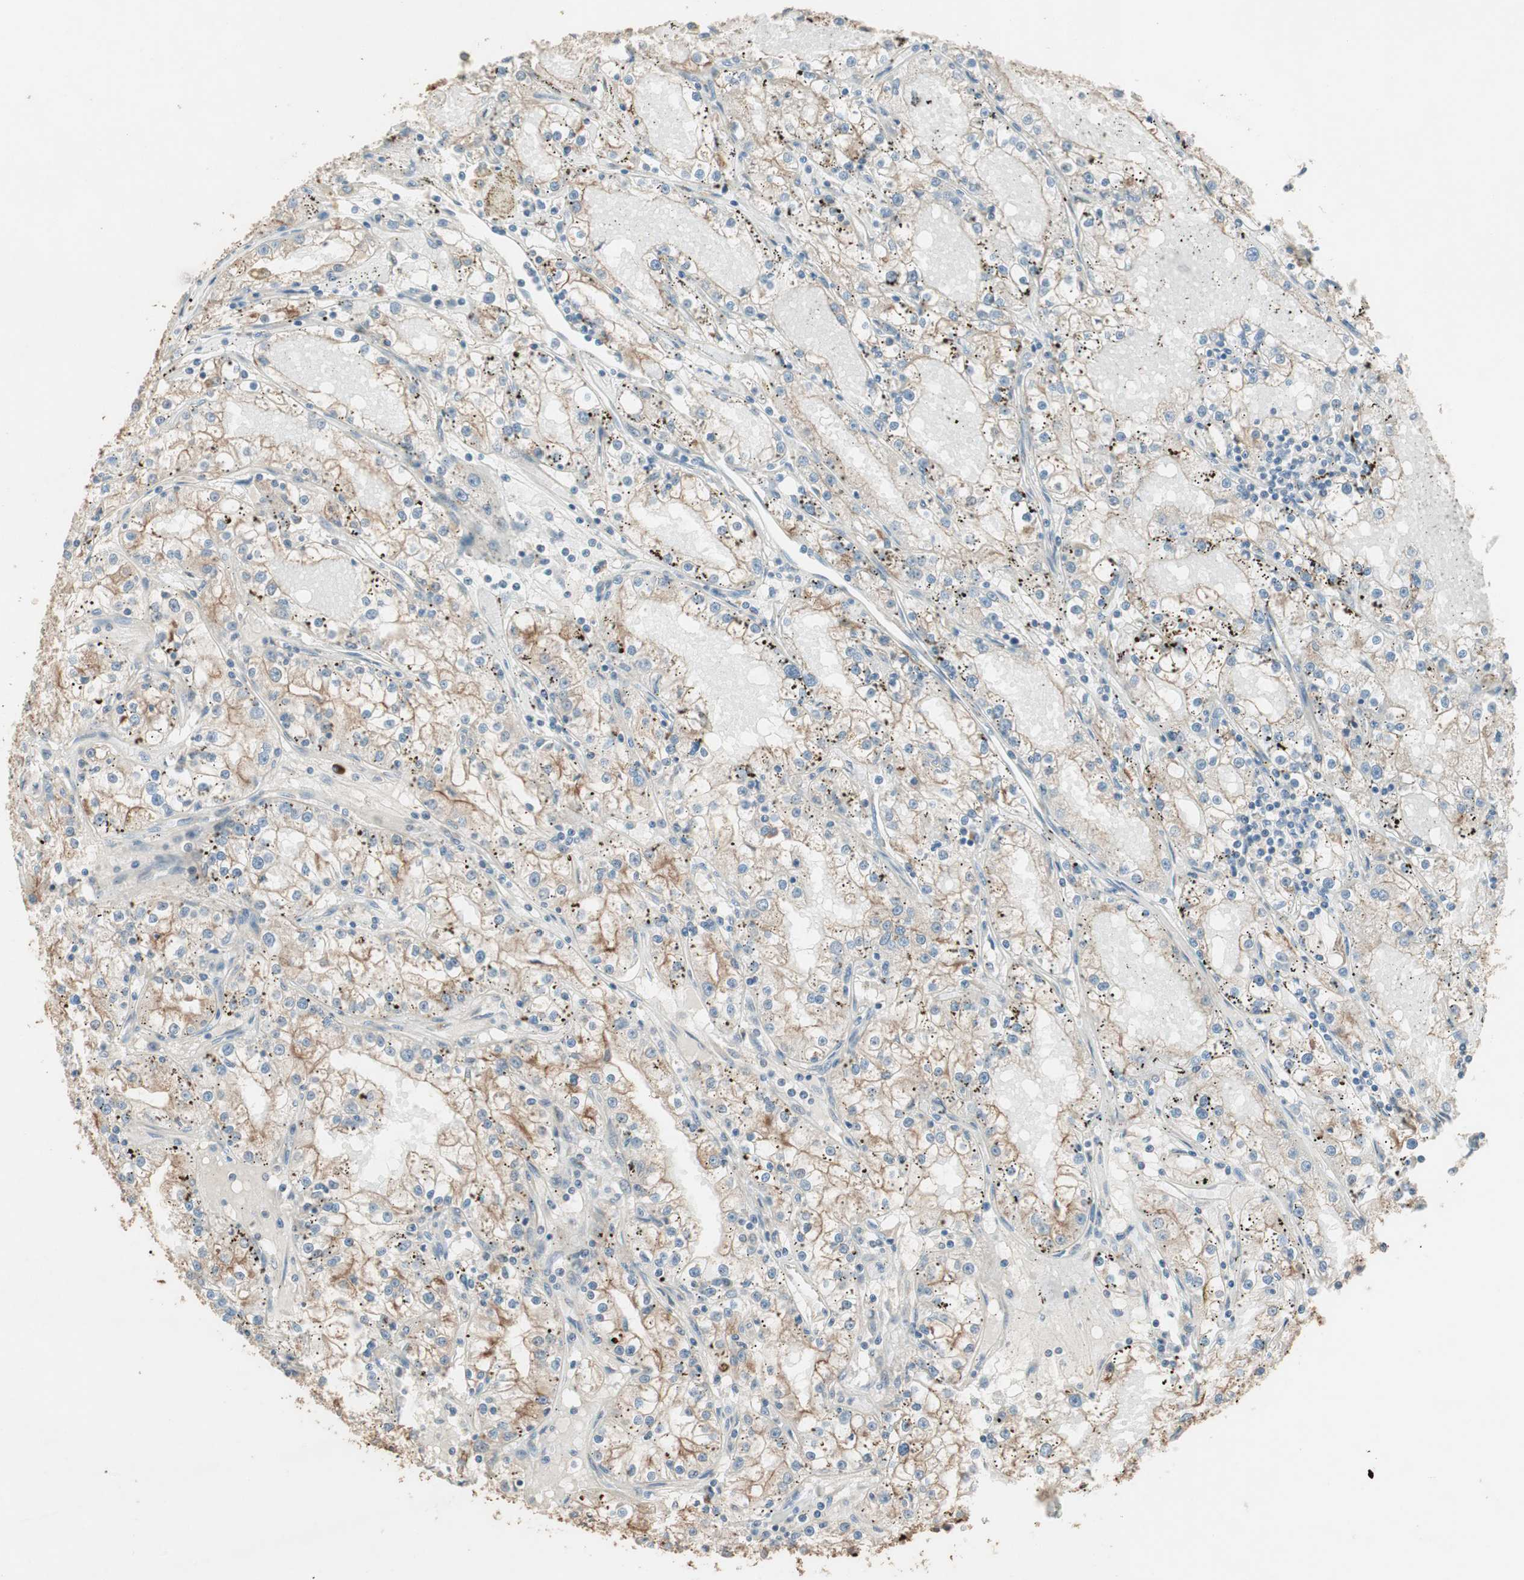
{"staining": {"intensity": "moderate", "quantity": ">75%", "location": "cytoplasmic/membranous"}, "tissue": "renal cancer", "cell_type": "Tumor cells", "image_type": "cancer", "snomed": [{"axis": "morphology", "description": "Adenocarcinoma, NOS"}, {"axis": "topography", "description": "Kidney"}], "caption": "Immunohistochemistry (DAB) staining of human renal cancer exhibits moderate cytoplasmic/membranous protein staining in approximately >75% of tumor cells.", "gene": "RARRES1", "patient": {"sex": "male", "age": 56}}